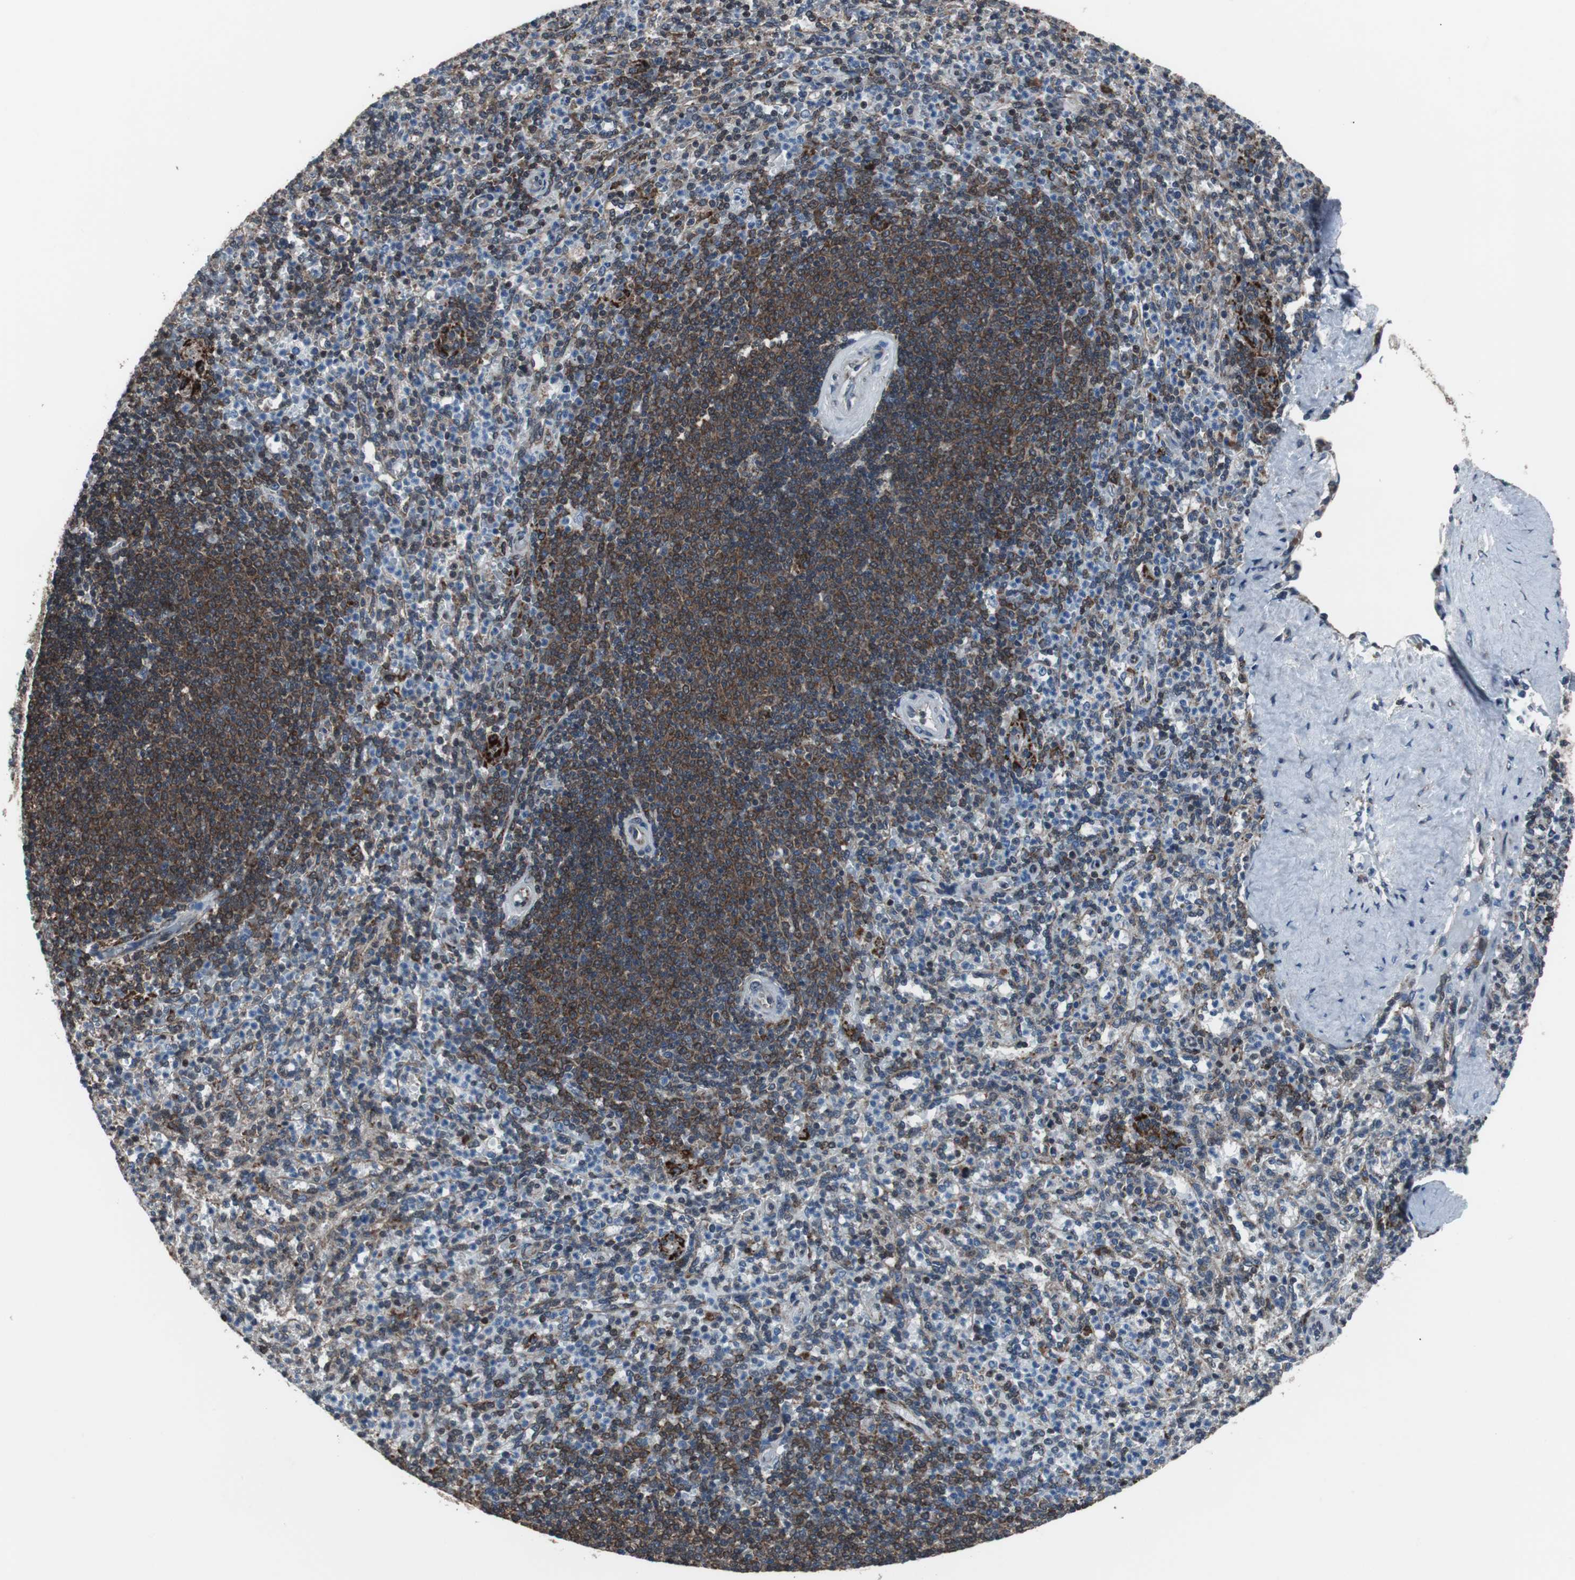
{"staining": {"intensity": "weak", "quantity": "25%-75%", "location": "cytoplasmic/membranous,nuclear"}, "tissue": "spleen", "cell_type": "Cells in red pulp", "image_type": "normal", "snomed": [{"axis": "morphology", "description": "Normal tissue, NOS"}, {"axis": "topography", "description": "Spleen"}], "caption": "DAB immunohistochemical staining of normal spleen exhibits weak cytoplasmic/membranous,nuclear protein expression in about 25%-75% of cells in red pulp.", "gene": "USP10", "patient": {"sex": "male", "age": 36}}